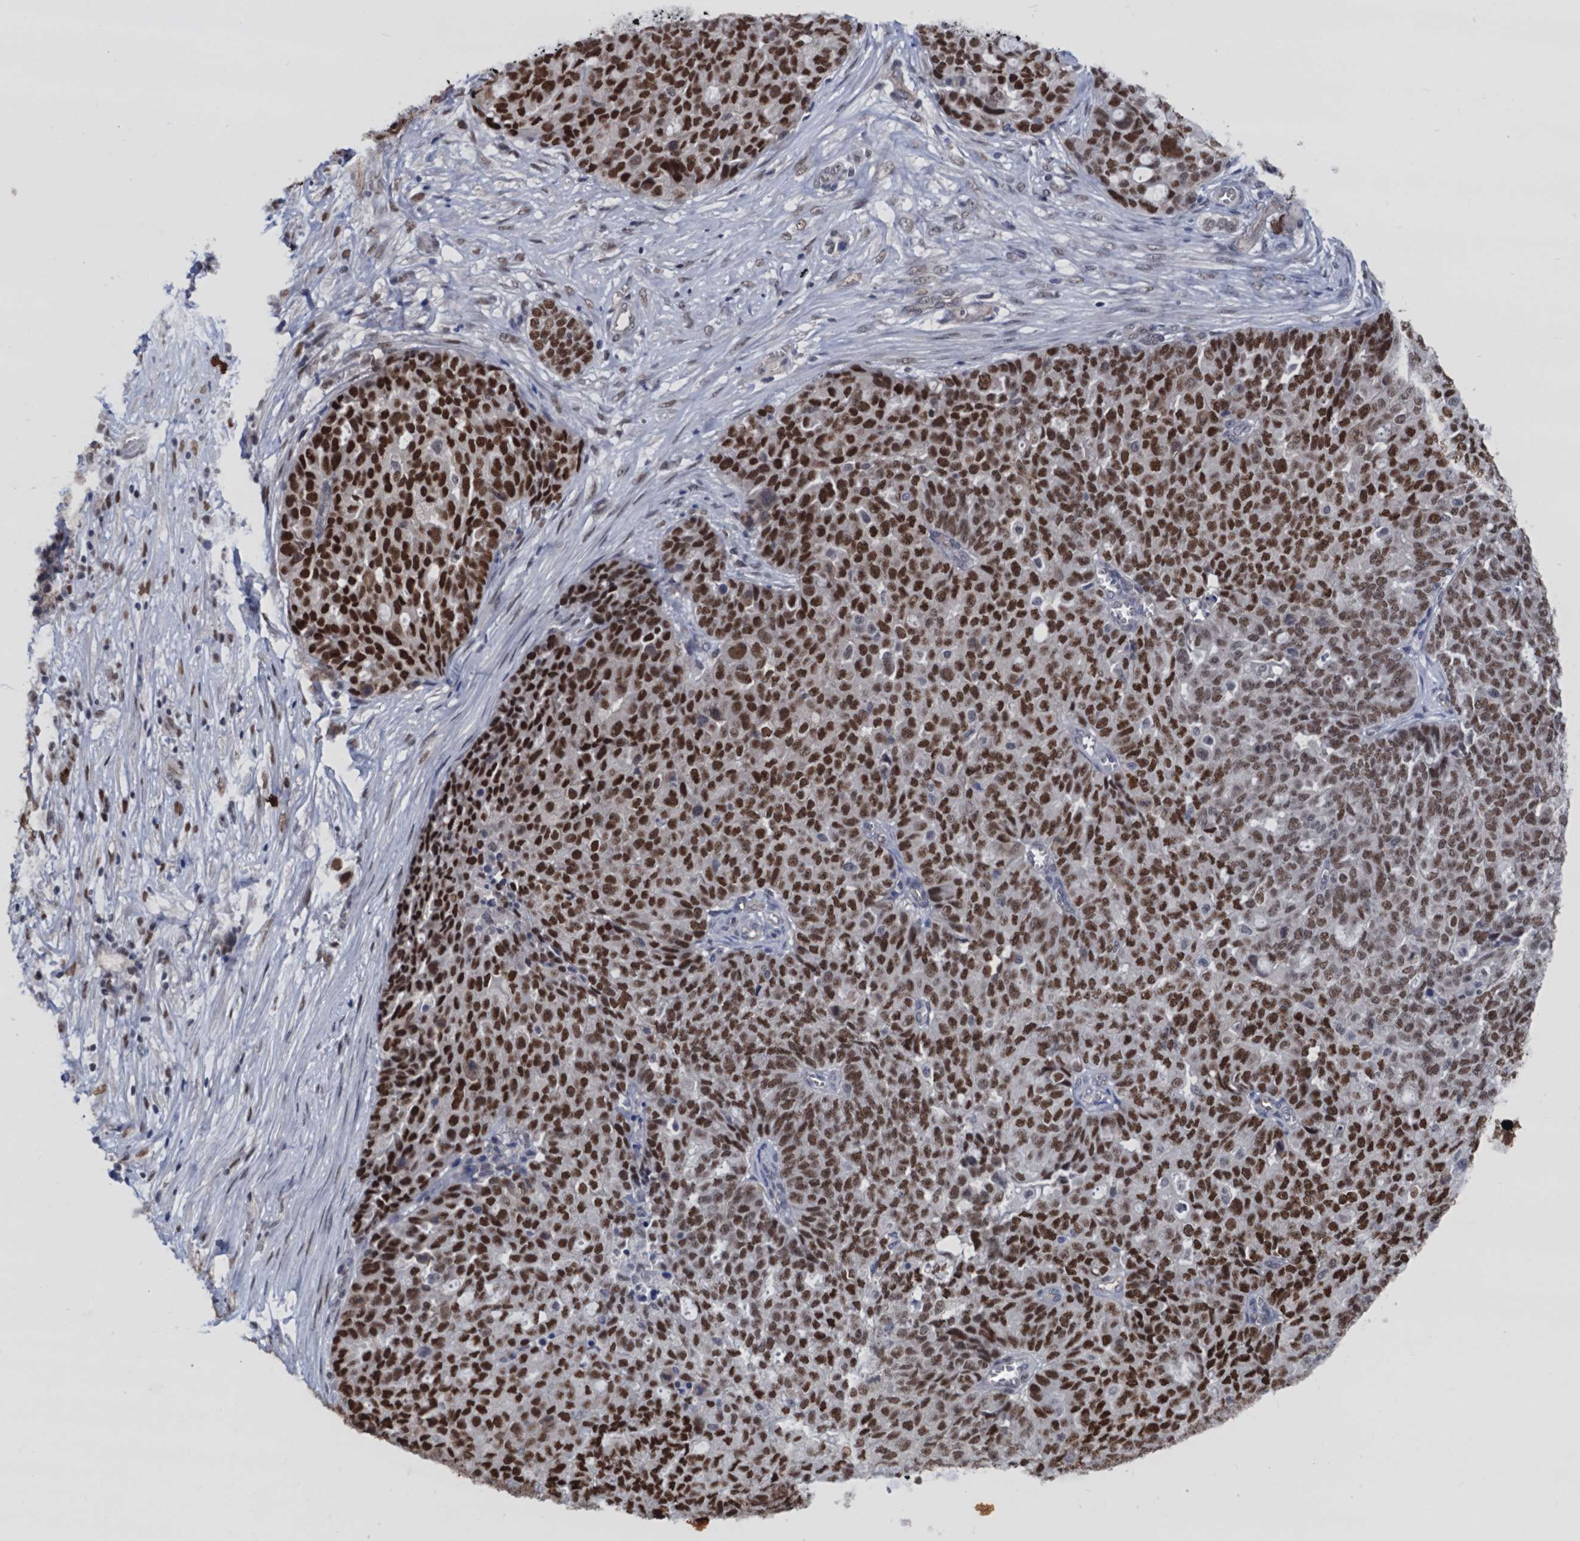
{"staining": {"intensity": "strong", "quantity": "25%-75%", "location": "nuclear"}, "tissue": "ovarian cancer", "cell_type": "Tumor cells", "image_type": "cancer", "snomed": [{"axis": "morphology", "description": "Cystadenocarcinoma, serous, NOS"}, {"axis": "topography", "description": "Soft tissue"}, {"axis": "topography", "description": "Ovary"}], "caption": "Brown immunohistochemical staining in ovarian cancer (serous cystadenocarcinoma) exhibits strong nuclear expression in approximately 25%-75% of tumor cells. (IHC, brightfield microscopy, high magnification).", "gene": "GALNT11", "patient": {"sex": "female", "age": 57}}